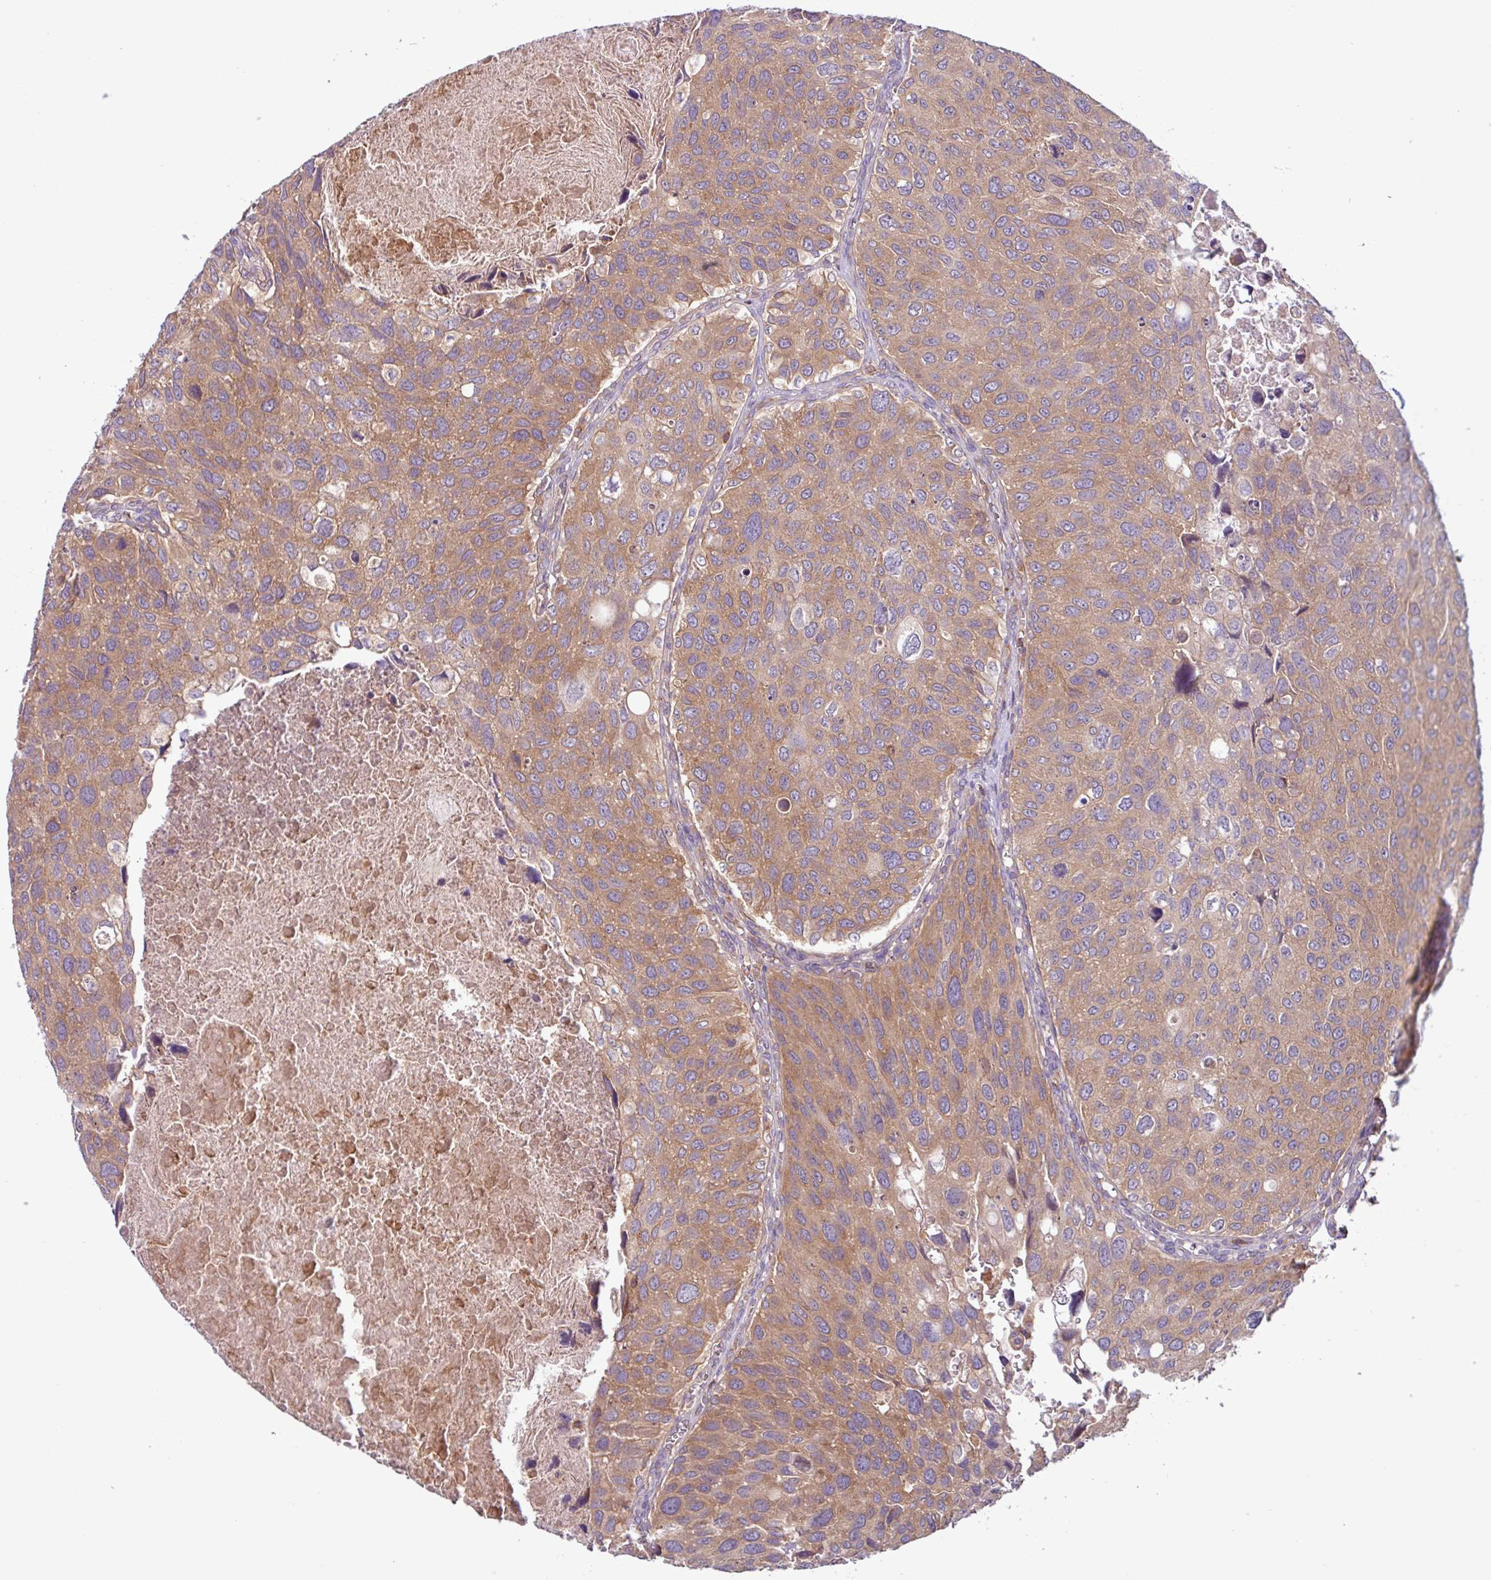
{"staining": {"intensity": "moderate", "quantity": ">75%", "location": "cytoplasmic/membranous"}, "tissue": "urothelial cancer", "cell_type": "Tumor cells", "image_type": "cancer", "snomed": [{"axis": "morphology", "description": "Urothelial carcinoma, NOS"}, {"axis": "topography", "description": "Urinary bladder"}], "caption": "IHC image of human urothelial cancer stained for a protein (brown), which demonstrates medium levels of moderate cytoplasmic/membranous positivity in about >75% of tumor cells.", "gene": "ACTR3", "patient": {"sex": "male", "age": 80}}